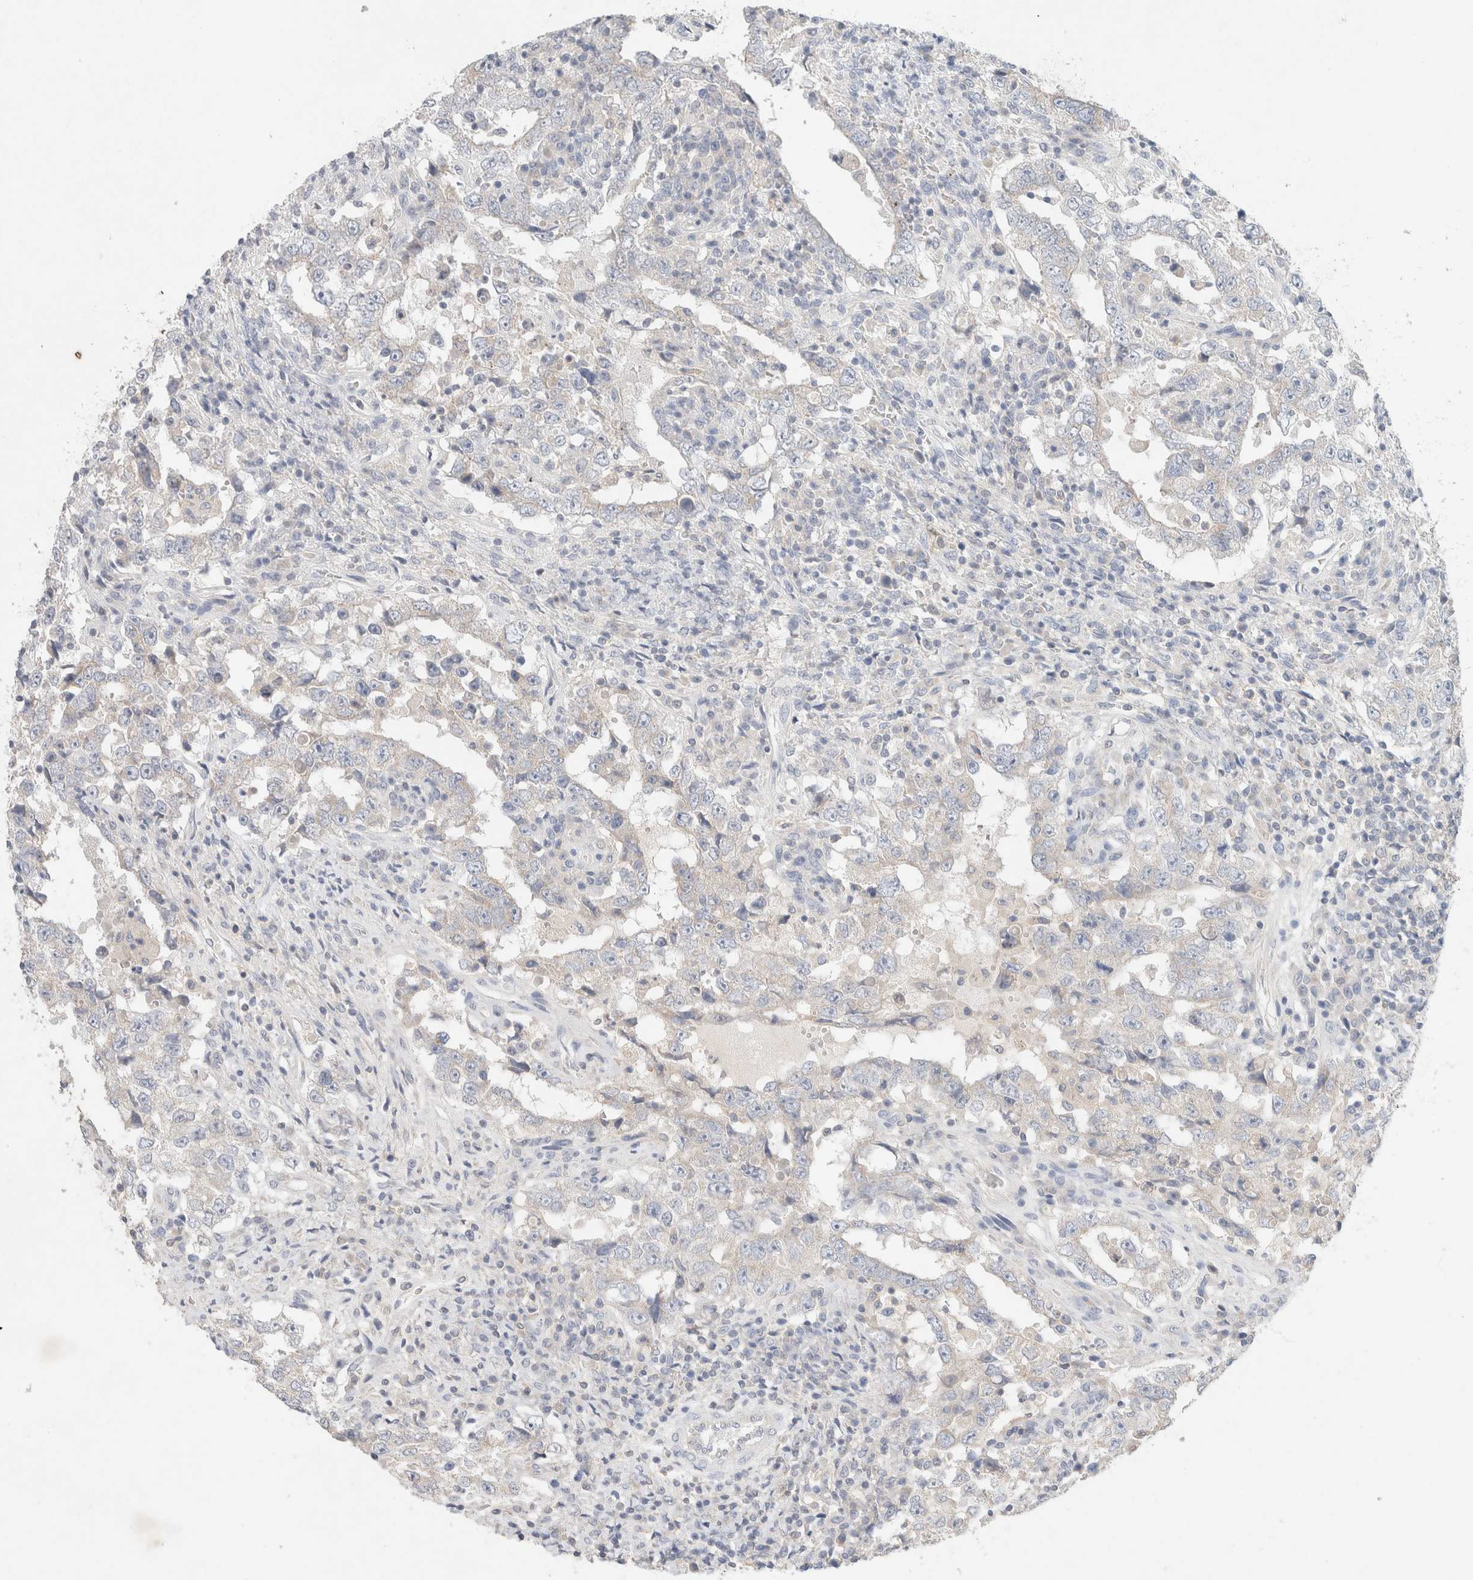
{"staining": {"intensity": "negative", "quantity": "none", "location": "none"}, "tissue": "testis cancer", "cell_type": "Tumor cells", "image_type": "cancer", "snomed": [{"axis": "morphology", "description": "Carcinoma, Embryonal, NOS"}, {"axis": "topography", "description": "Testis"}], "caption": "This image is of testis cancer stained with immunohistochemistry to label a protein in brown with the nuclei are counter-stained blue. There is no staining in tumor cells. (DAB immunohistochemistry, high magnification).", "gene": "MPP2", "patient": {"sex": "male", "age": 26}}